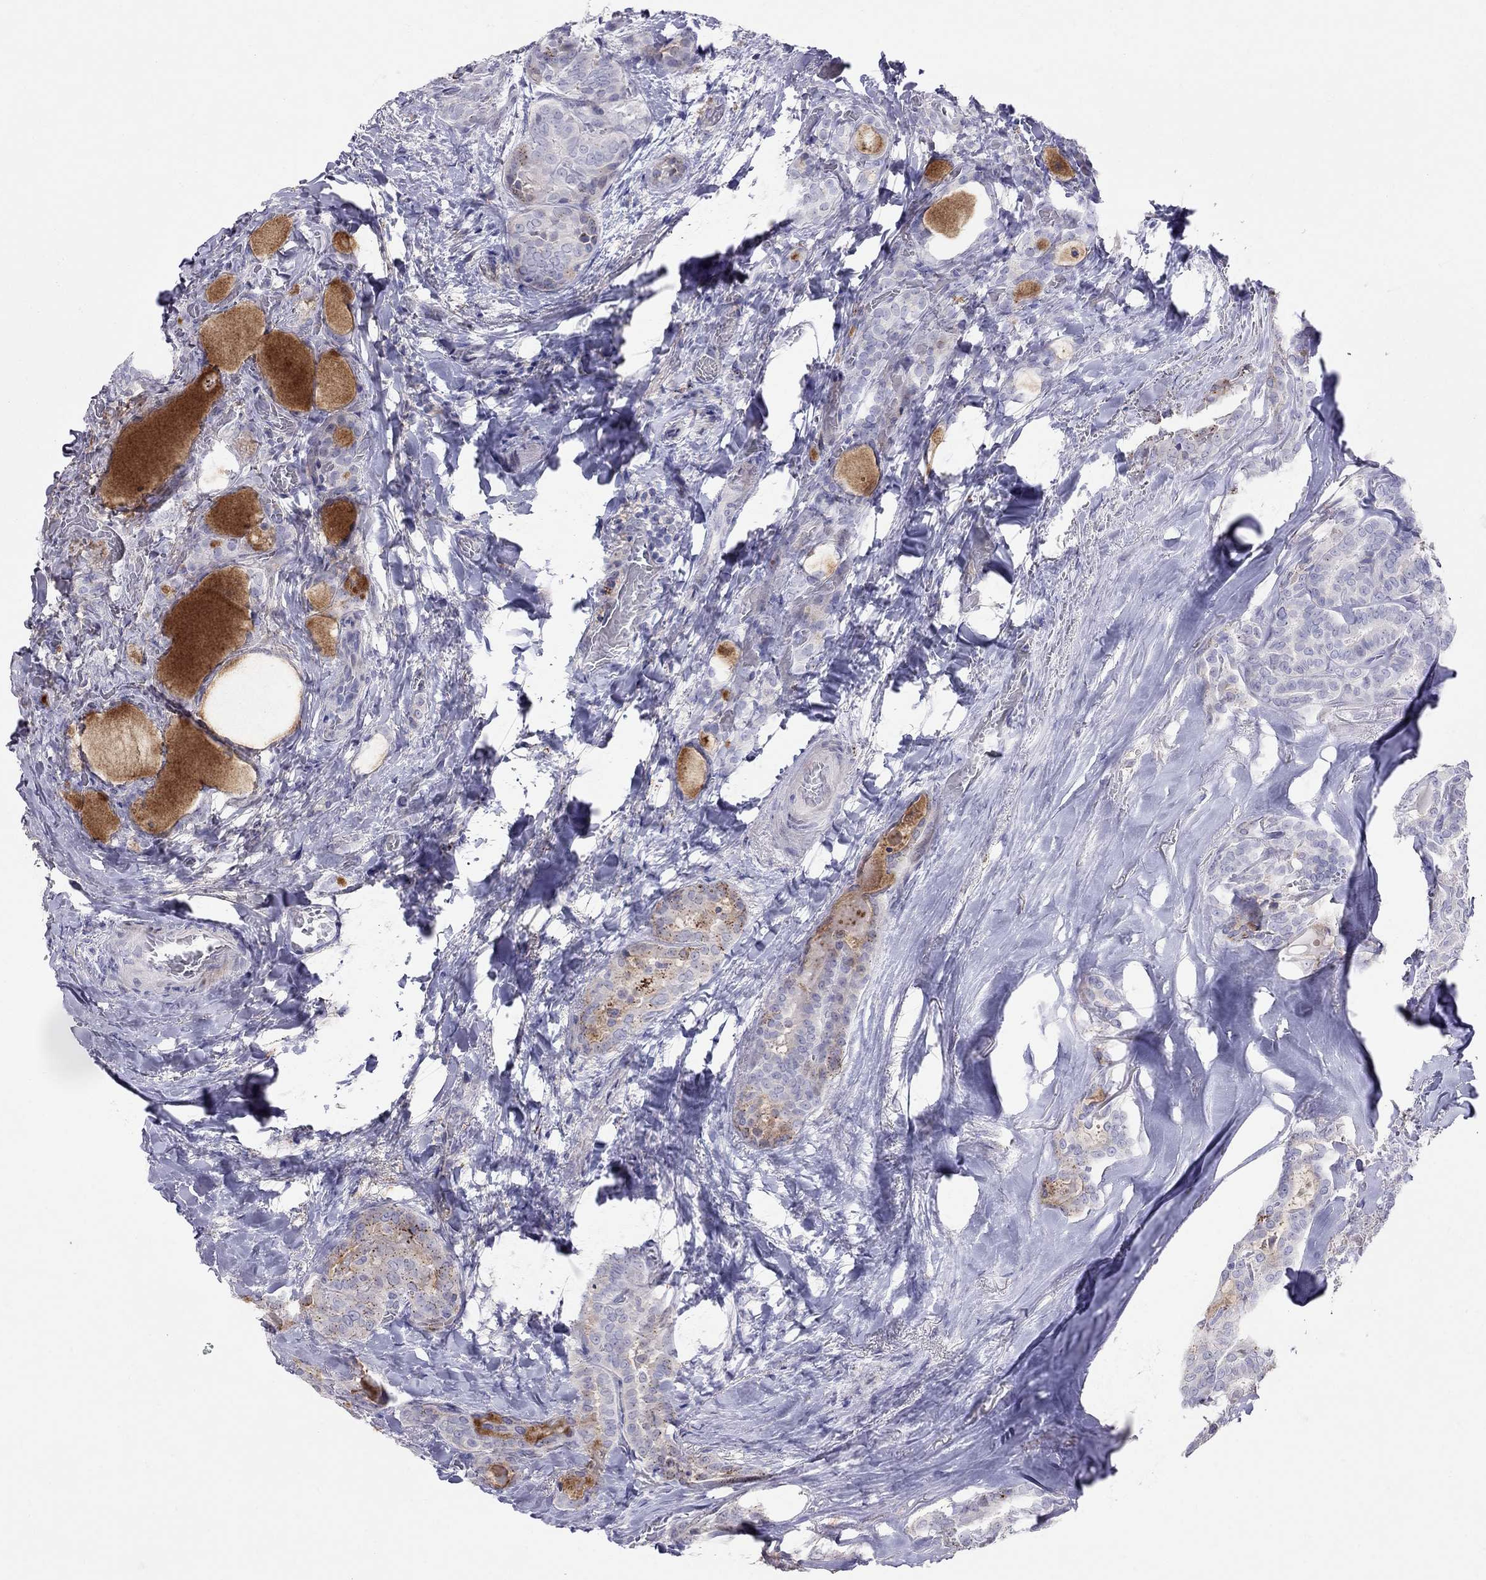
{"staining": {"intensity": "weak", "quantity": "<25%", "location": "cytoplasmic/membranous"}, "tissue": "thyroid cancer", "cell_type": "Tumor cells", "image_type": "cancer", "snomed": [{"axis": "morphology", "description": "Papillary adenocarcinoma, NOS"}, {"axis": "topography", "description": "Thyroid gland"}], "caption": "This is a image of IHC staining of thyroid cancer, which shows no positivity in tumor cells. (Stains: DAB IHC with hematoxylin counter stain, Microscopy: brightfield microscopy at high magnification).", "gene": "MAGEB4", "patient": {"sex": "female", "age": 39}}